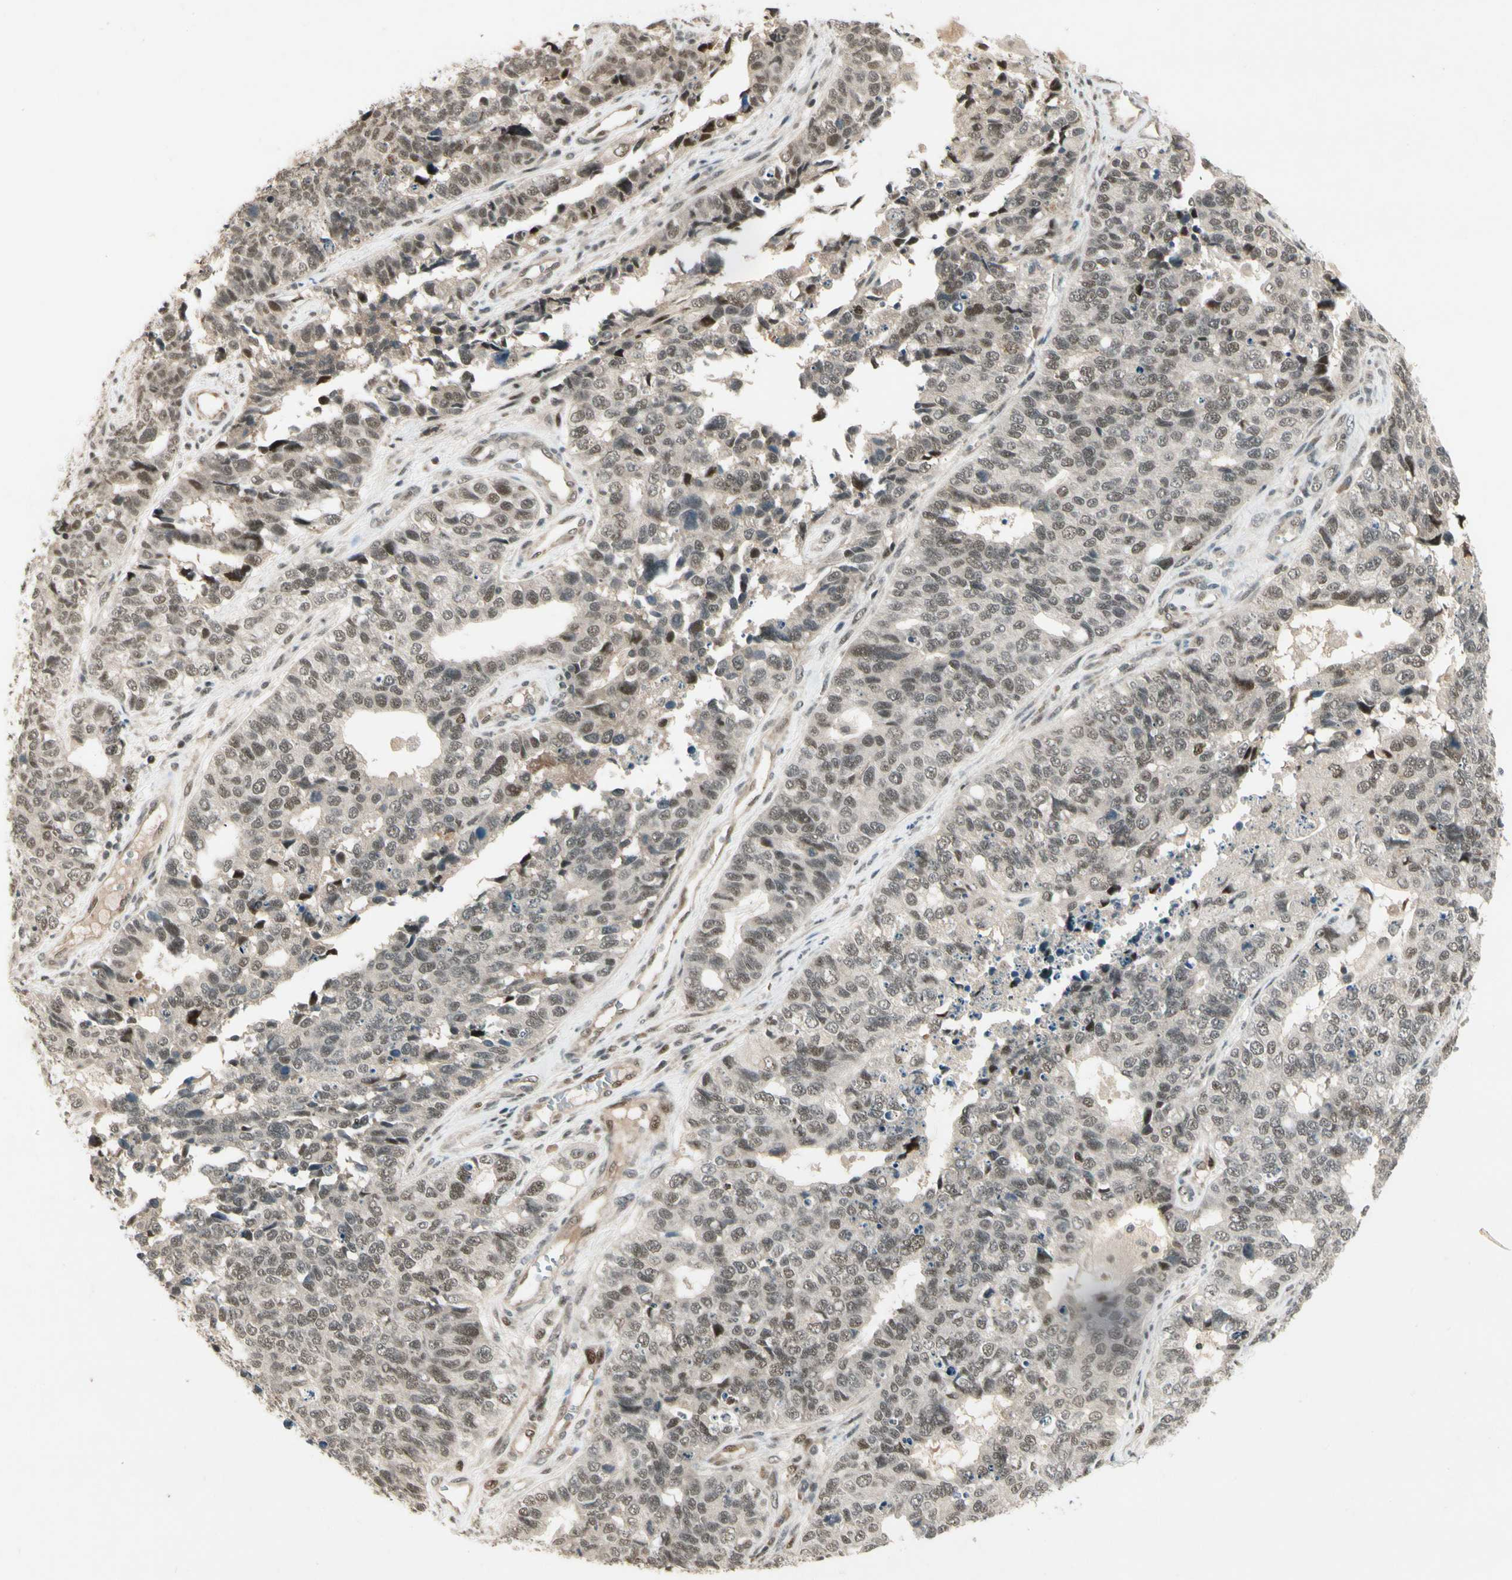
{"staining": {"intensity": "moderate", "quantity": "<25%", "location": "nuclear"}, "tissue": "cervical cancer", "cell_type": "Tumor cells", "image_type": "cancer", "snomed": [{"axis": "morphology", "description": "Squamous cell carcinoma, NOS"}, {"axis": "topography", "description": "Cervix"}], "caption": "IHC staining of cervical cancer (squamous cell carcinoma), which reveals low levels of moderate nuclear positivity in approximately <25% of tumor cells indicating moderate nuclear protein positivity. The staining was performed using DAB (3,3'-diaminobenzidine) (brown) for protein detection and nuclei were counterstained in hematoxylin (blue).", "gene": "CDK11A", "patient": {"sex": "female", "age": 63}}